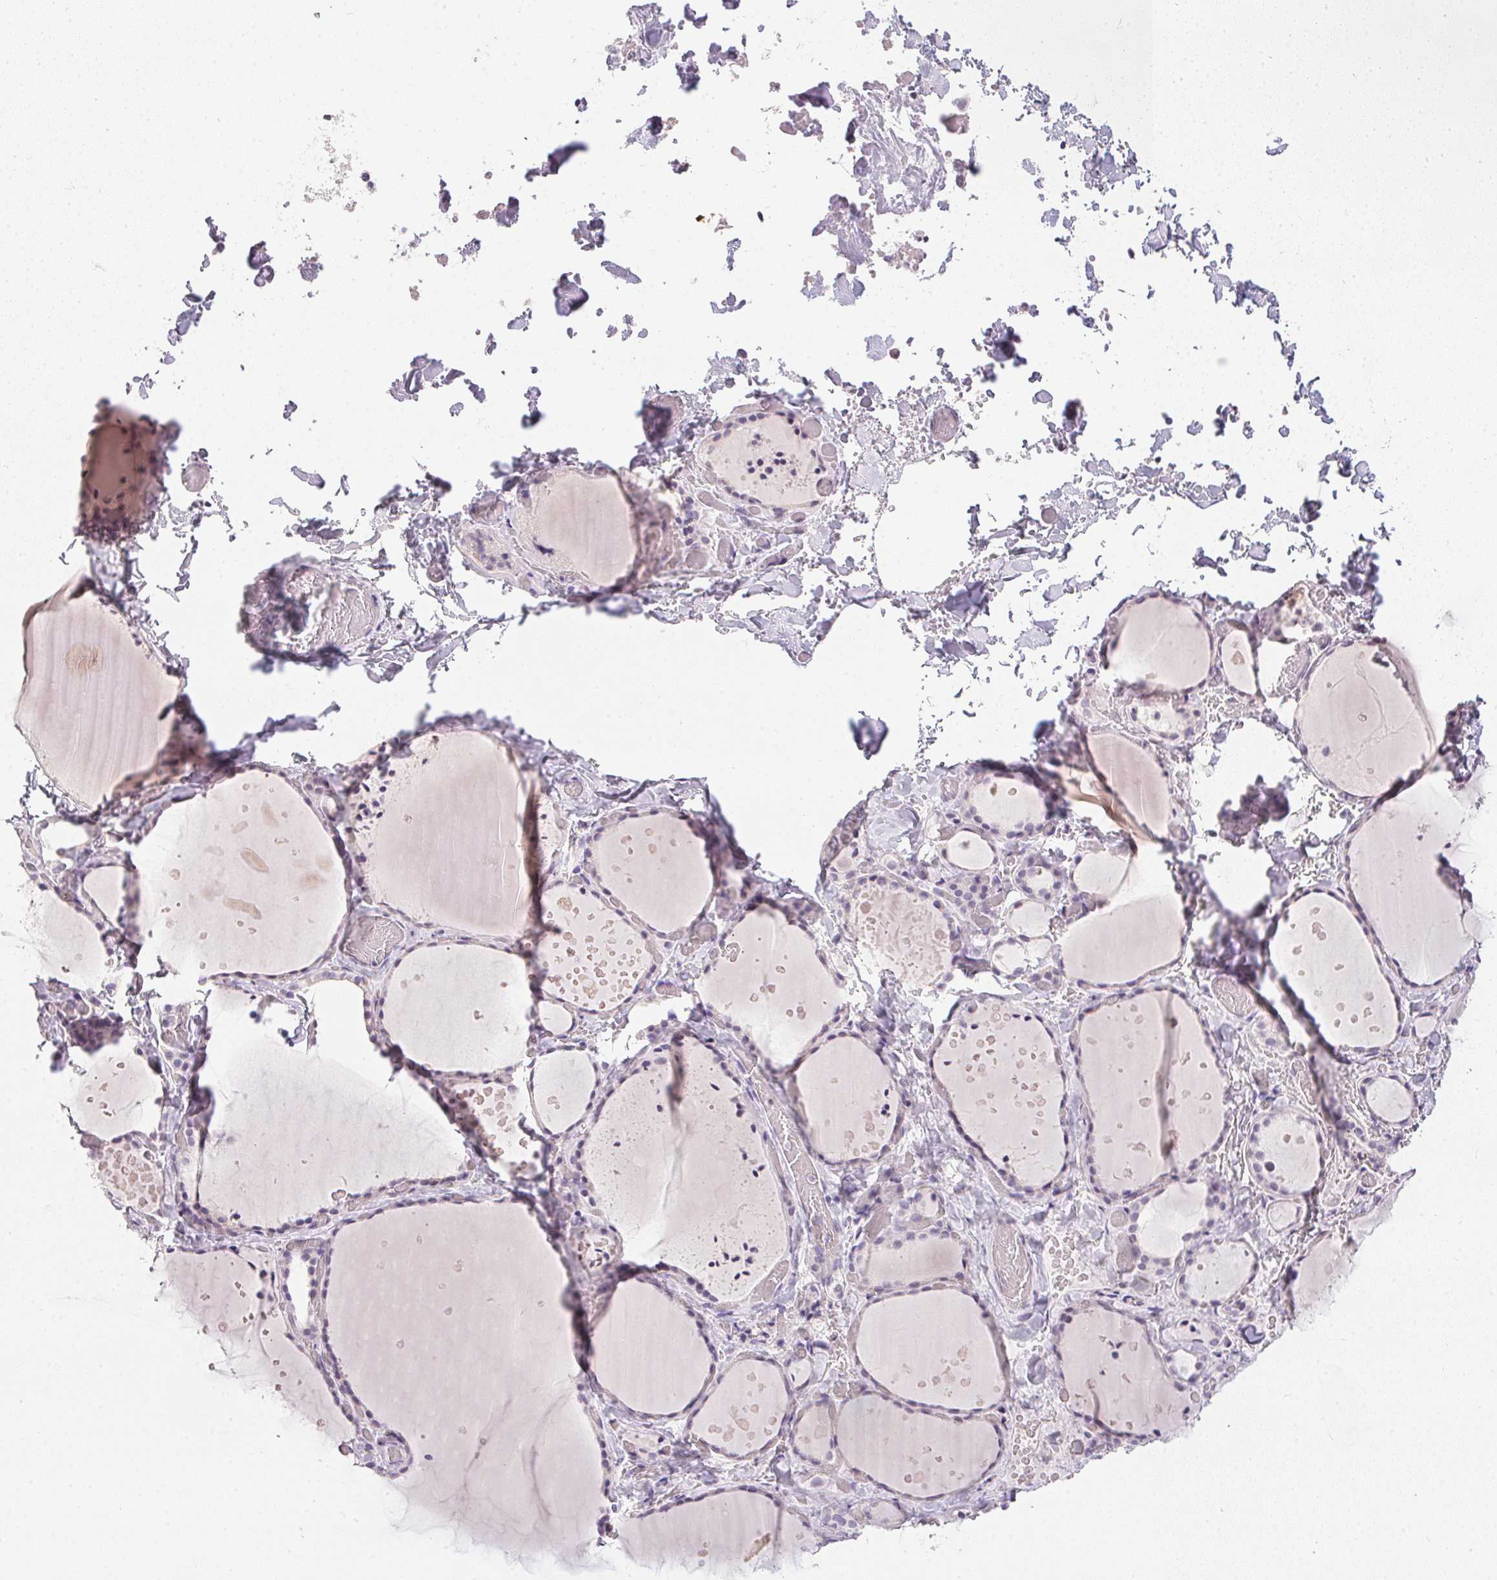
{"staining": {"intensity": "negative", "quantity": "none", "location": "none"}, "tissue": "thyroid gland", "cell_type": "Glandular cells", "image_type": "normal", "snomed": [{"axis": "morphology", "description": "Normal tissue, NOS"}, {"axis": "topography", "description": "Thyroid gland"}], "caption": "Glandular cells show no significant expression in benign thyroid gland.", "gene": "PPY", "patient": {"sex": "female", "age": 36}}